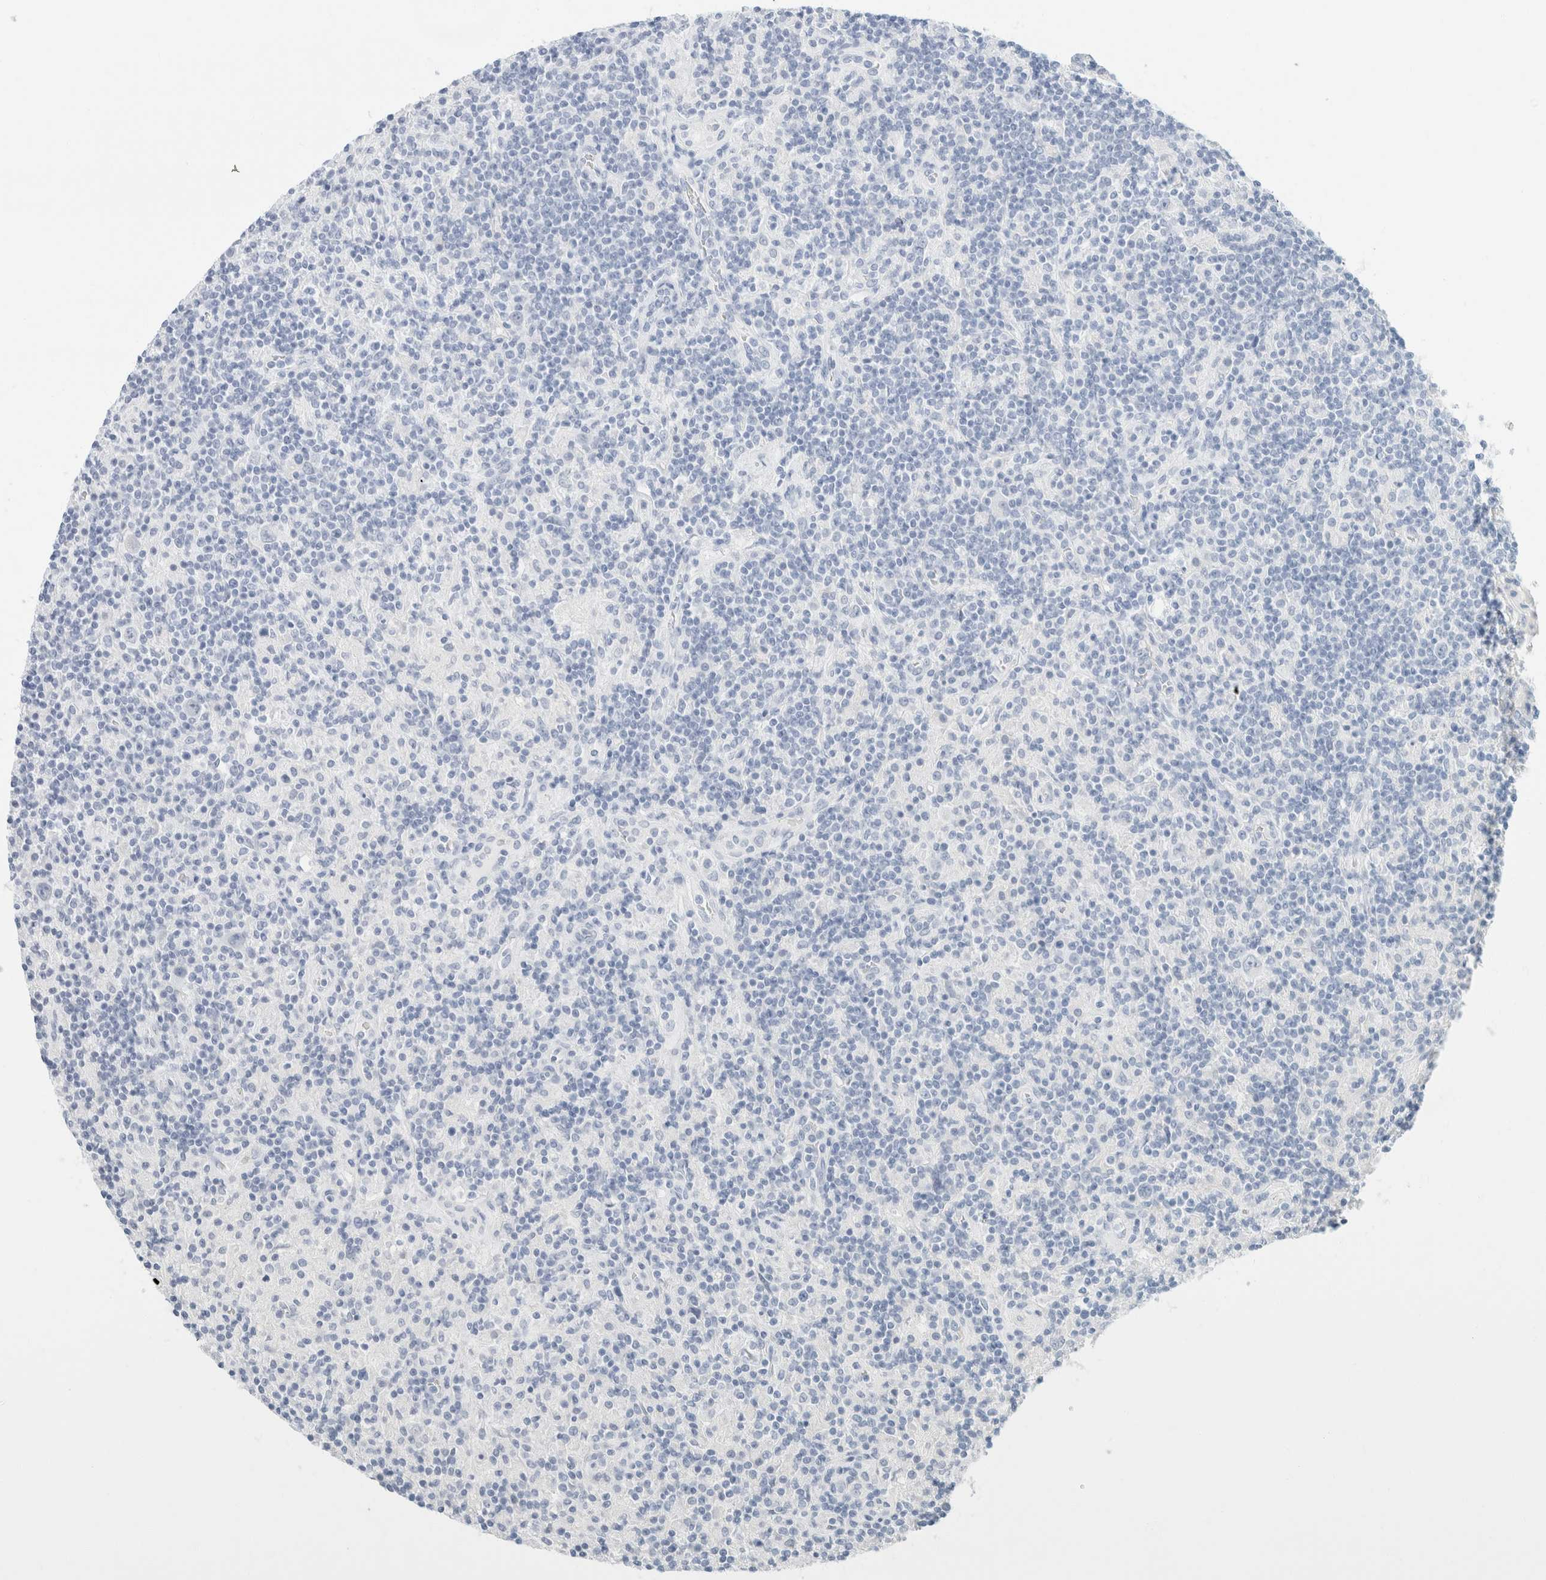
{"staining": {"intensity": "negative", "quantity": "none", "location": "none"}, "tissue": "lymphoma", "cell_type": "Tumor cells", "image_type": "cancer", "snomed": [{"axis": "morphology", "description": "Hodgkin's disease, NOS"}, {"axis": "topography", "description": "Lymph node"}], "caption": "Immunohistochemical staining of lymphoma displays no significant staining in tumor cells.", "gene": "KRT20", "patient": {"sex": "male", "age": 70}}